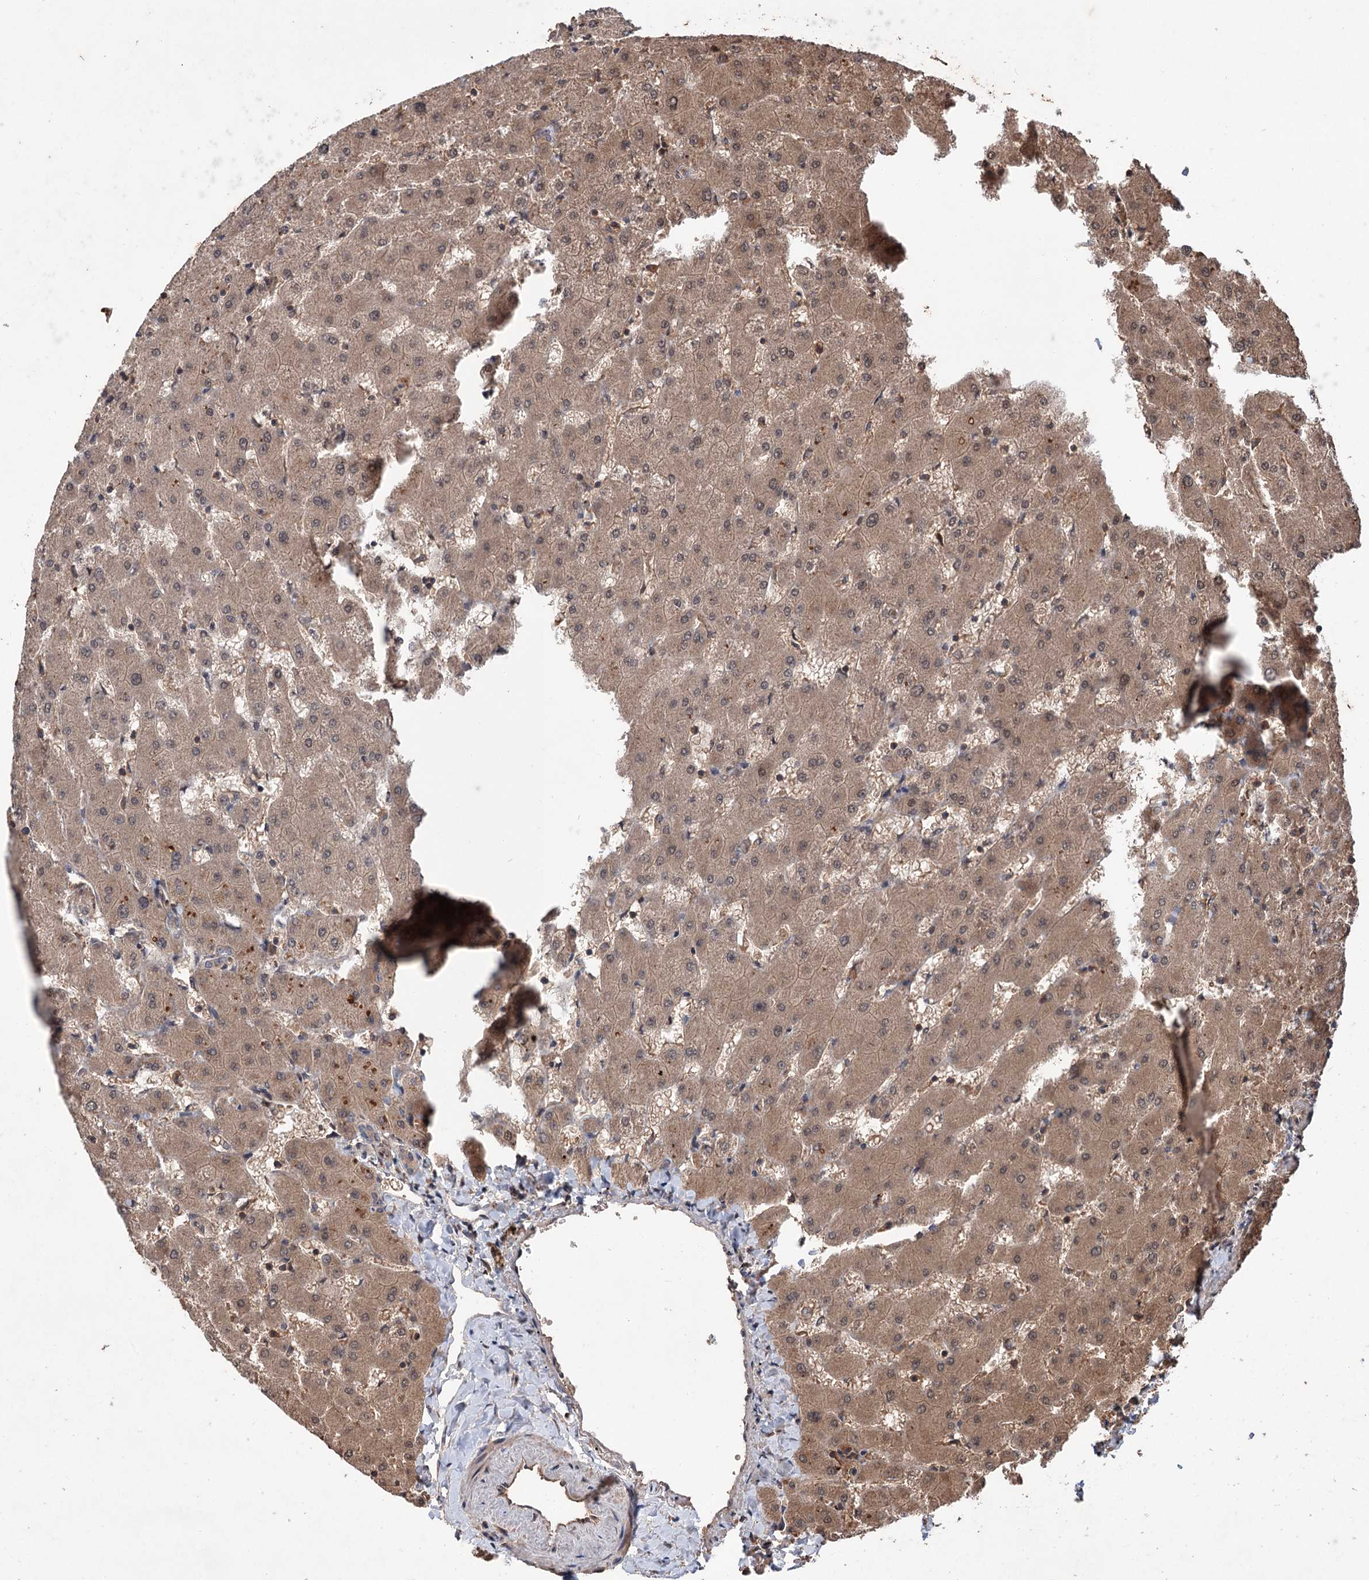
{"staining": {"intensity": "moderate", "quantity": ">75%", "location": "cytoplasmic/membranous"}, "tissue": "liver", "cell_type": "Cholangiocytes", "image_type": "normal", "snomed": [{"axis": "morphology", "description": "Normal tissue, NOS"}, {"axis": "topography", "description": "Liver"}], "caption": "This image demonstrates unremarkable liver stained with IHC to label a protein in brown. The cytoplasmic/membranous of cholangiocytes show moderate positivity for the protein. Nuclei are counter-stained blue.", "gene": "ADK", "patient": {"sex": "female", "age": 63}}